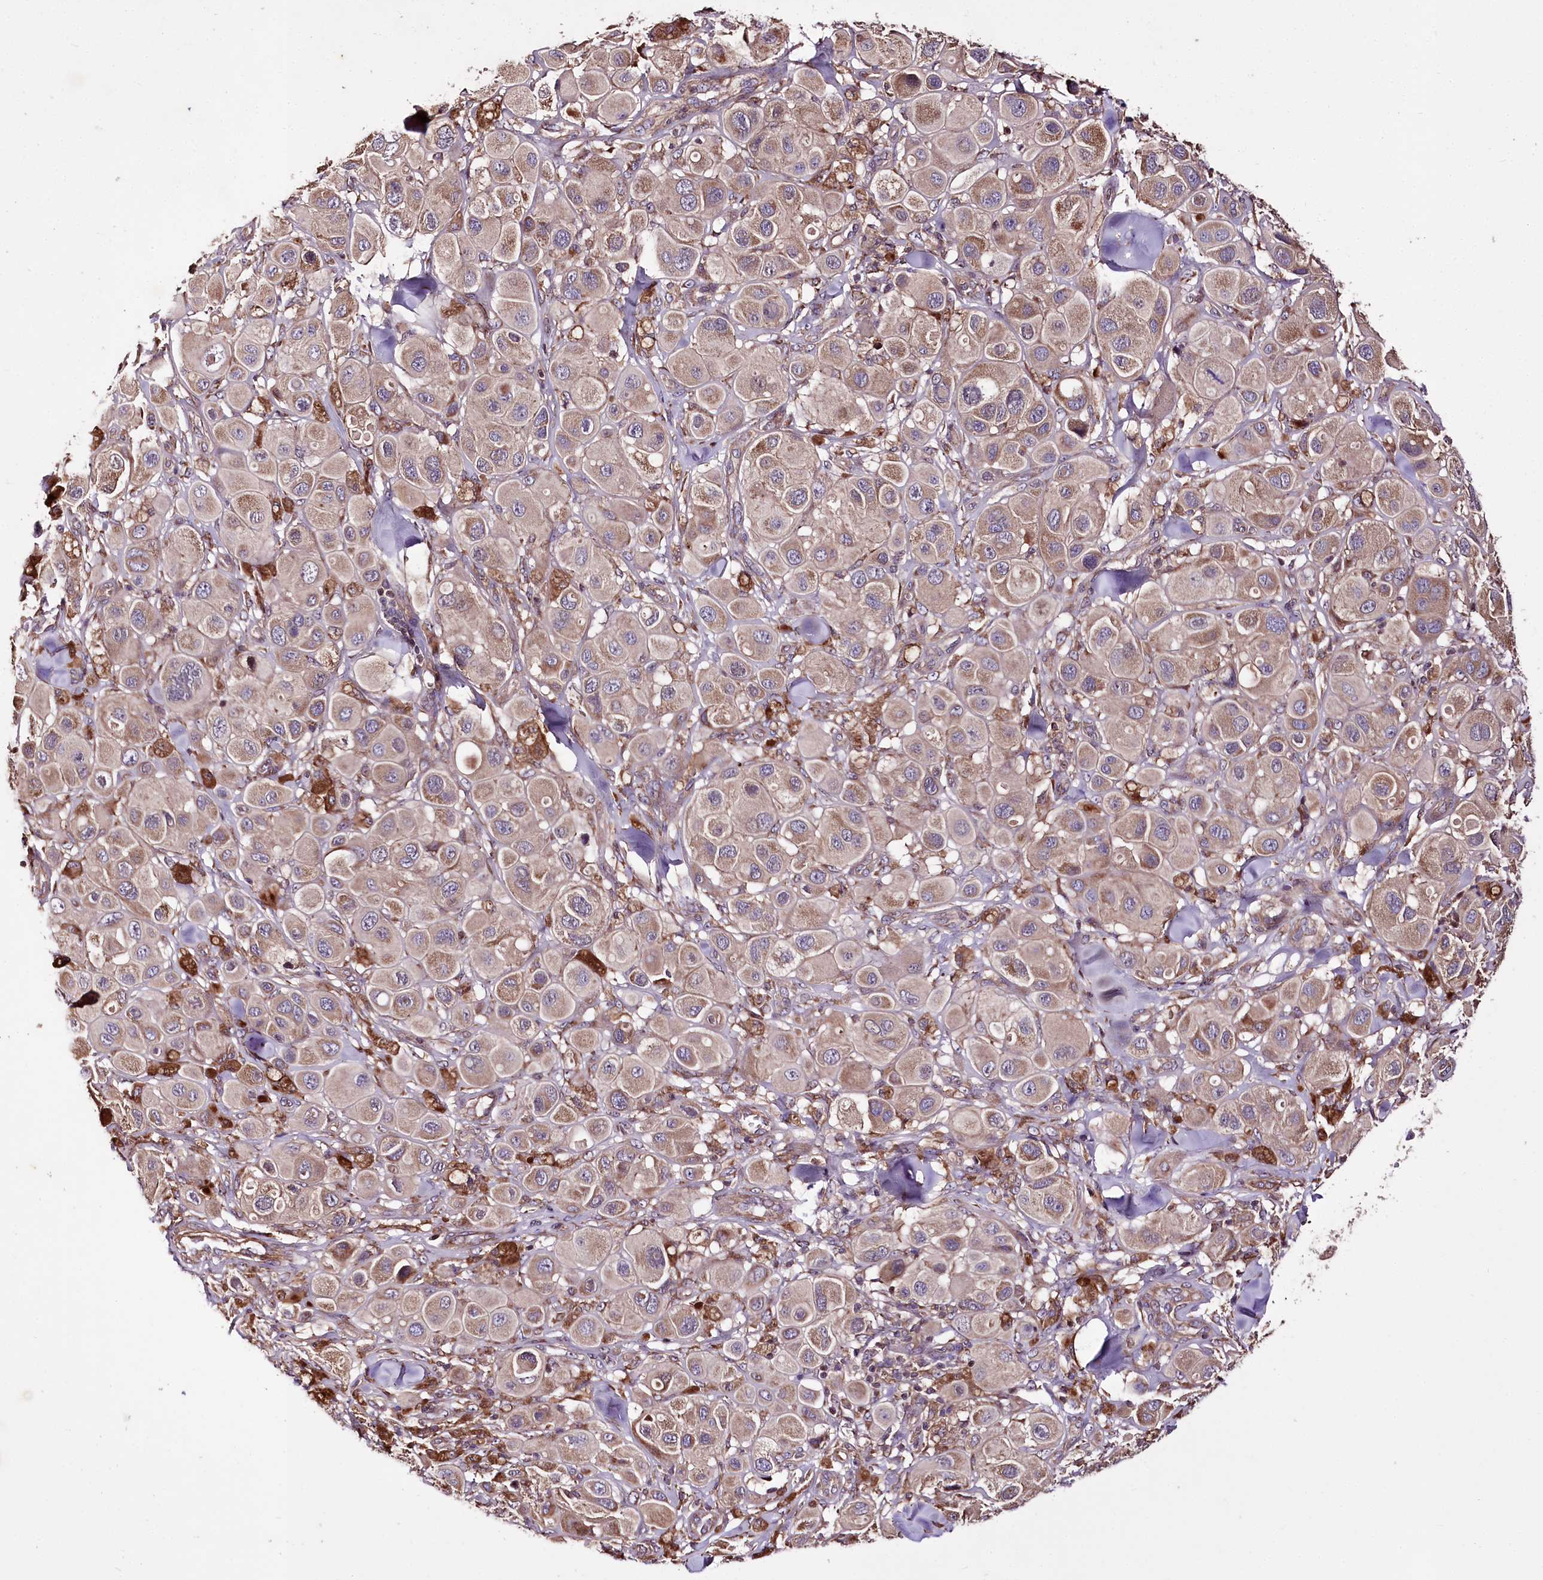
{"staining": {"intensity": "weak", "quantity": ">75%", "location": "cytoplasmic/membranous"}, "tissue": "melanoma", "cell_type": "Tumor cells", "image_type": "cancer", "snomed": [{"axis": "morphology", "description": "Malignant melanoma, Metastatic site"}, {"axis": "topography", "description": "Skin"}], "caption": "A low amount of weak cytoplasmic/membranous staining is present in about >75% of tumor cells in malignant melanoma (metastatic site) tissue.", "gene": "WWC1", "patient": {"sex": "male", "age": 41}}